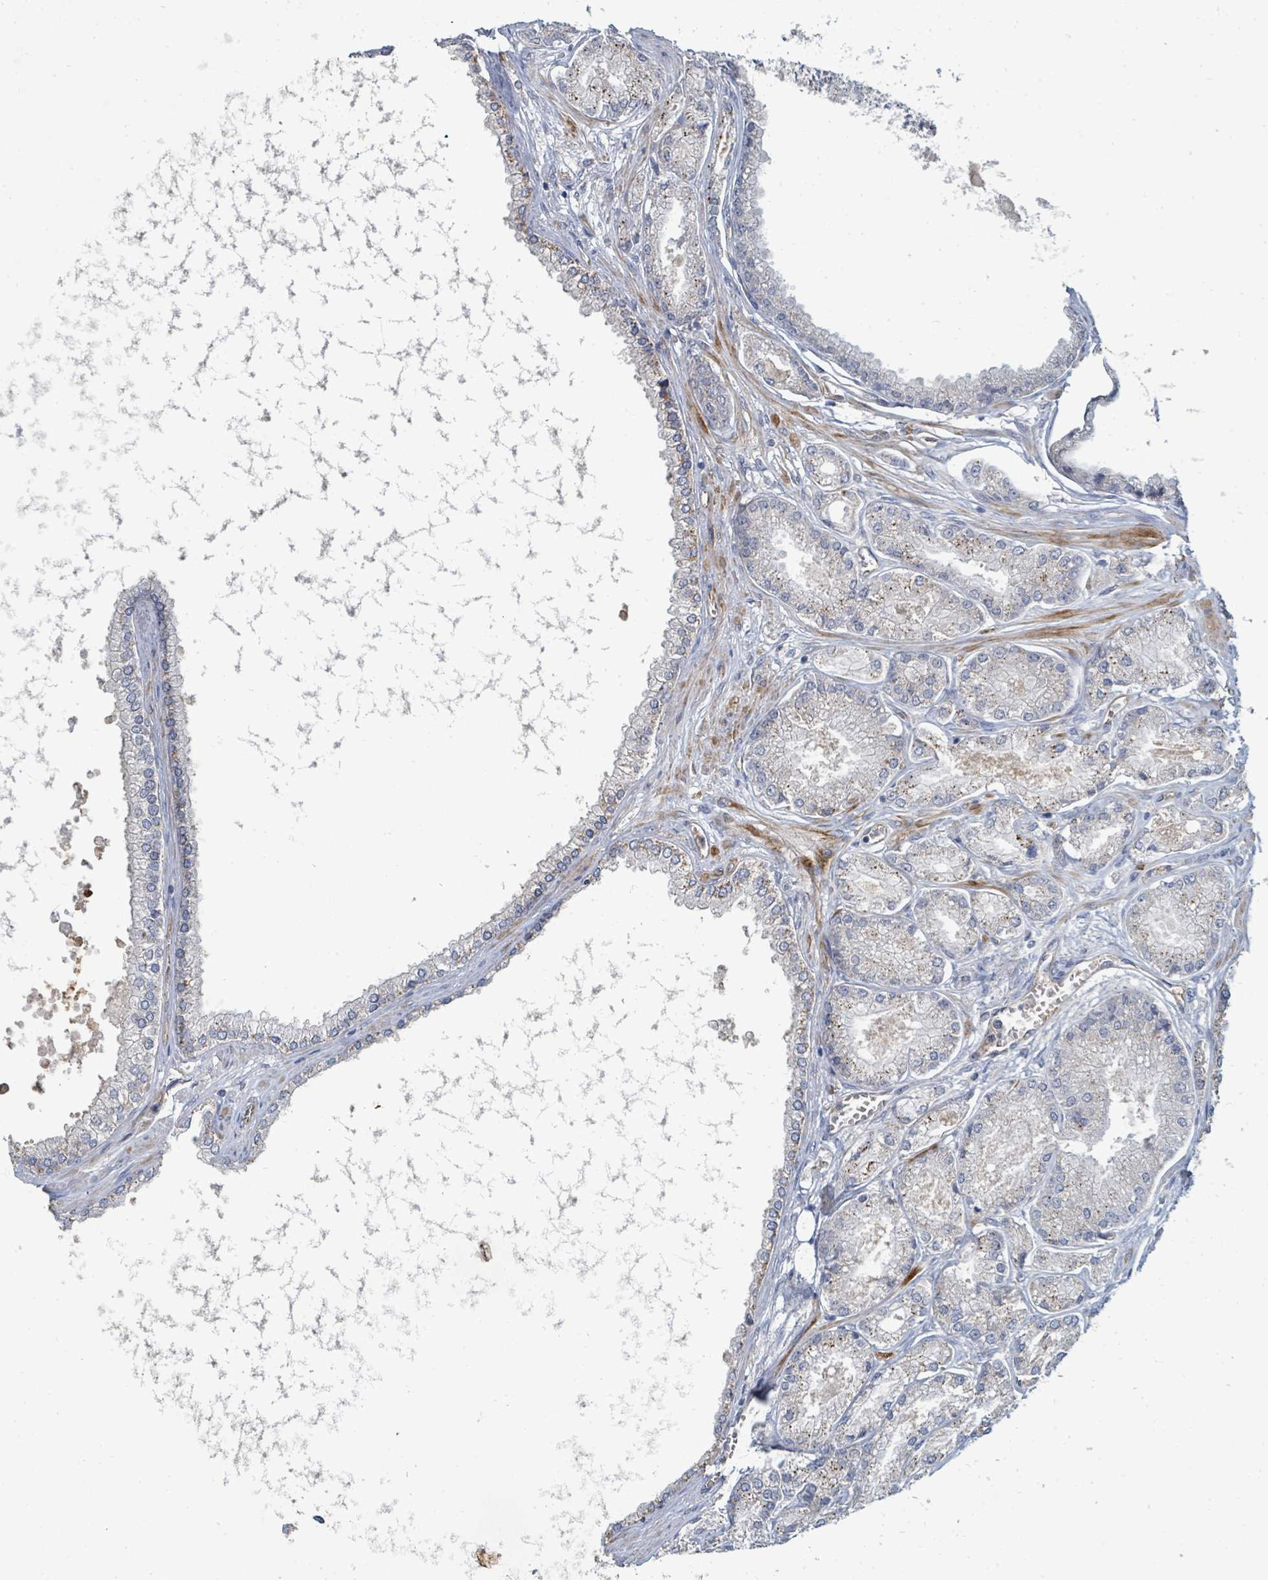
{"staining": {"intensity": "weak", "quantity": "<25%", "location": "cytoplasmic/membranous"}, "tissue": "prostate cancer", "cell_type": "Tumor cells", "image_type": "cancer", "snomed": [{"axis": "morphology", "description": "Adenocarcinoma, NOS"}, {"axis": "topography", "description": "Prostate and seminal vesicle, NOS"}], "caption": "High power microscopy photomicrograph of an IHC micrograph of prostate adenocarcinoma, revealing no significant expression in tumor cells.", "gene": "IFIT1", "patient": {"sex": "male", "age": 76}}